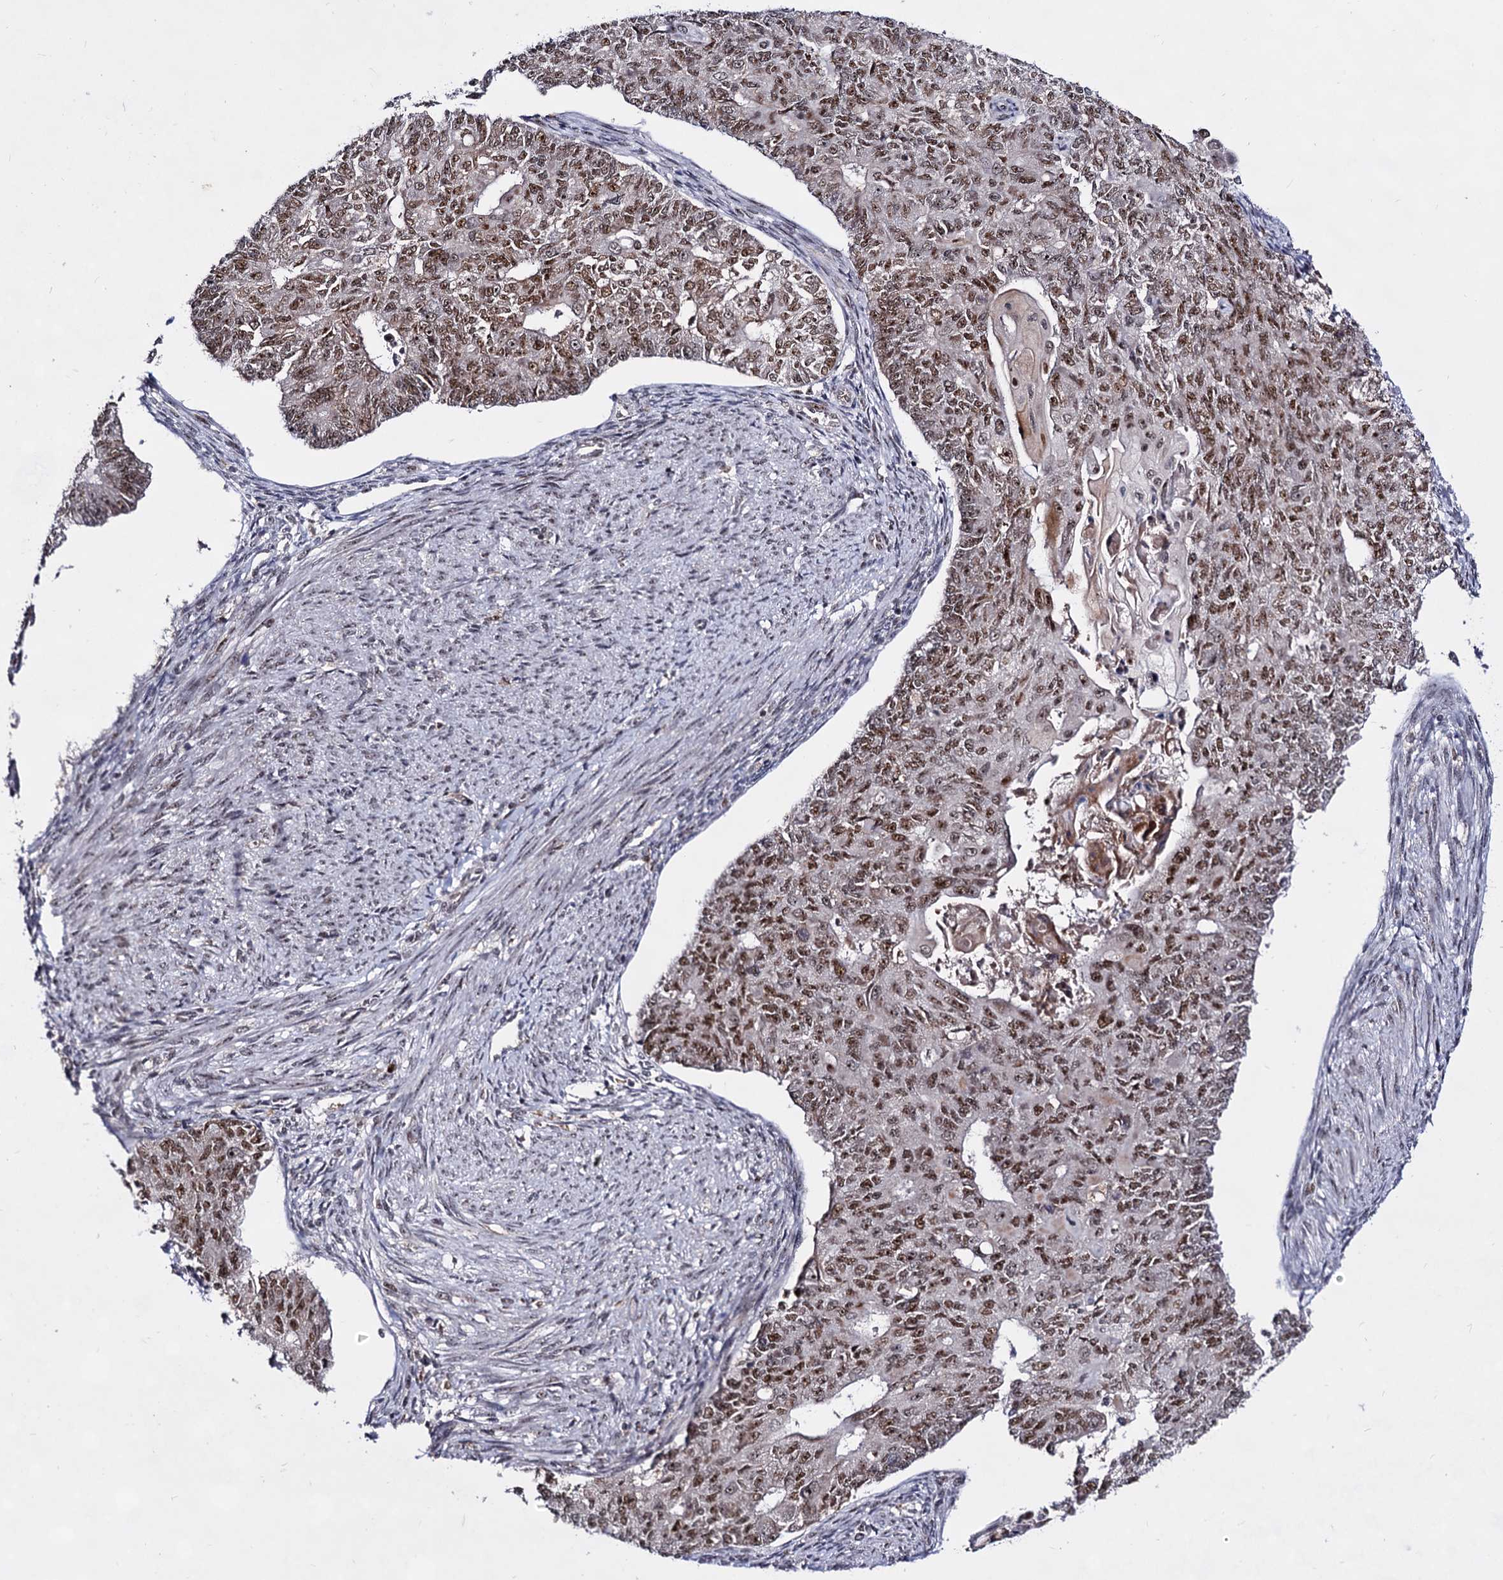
{"staining": {"intensity": "moderate", "quantity": ">75%", "location": "nuclear"}, "tissue": "endometrial cancer", "cell_type": "Tumor cells", "image_type": "cancer", "snomed": [{"axis": "morphology", "description": "Adenocarcinoma, NOS"}, {"axis": "topography", "description": "Endometrium"}], "caption": "The micrograph reveals staining of endometrial adenocarcinoma, revealing moderate nuclear protein positivity (brown color) within tumor cells.", "gene": "EXOSC10", "patient": {"sex": "female", "age": 32}}